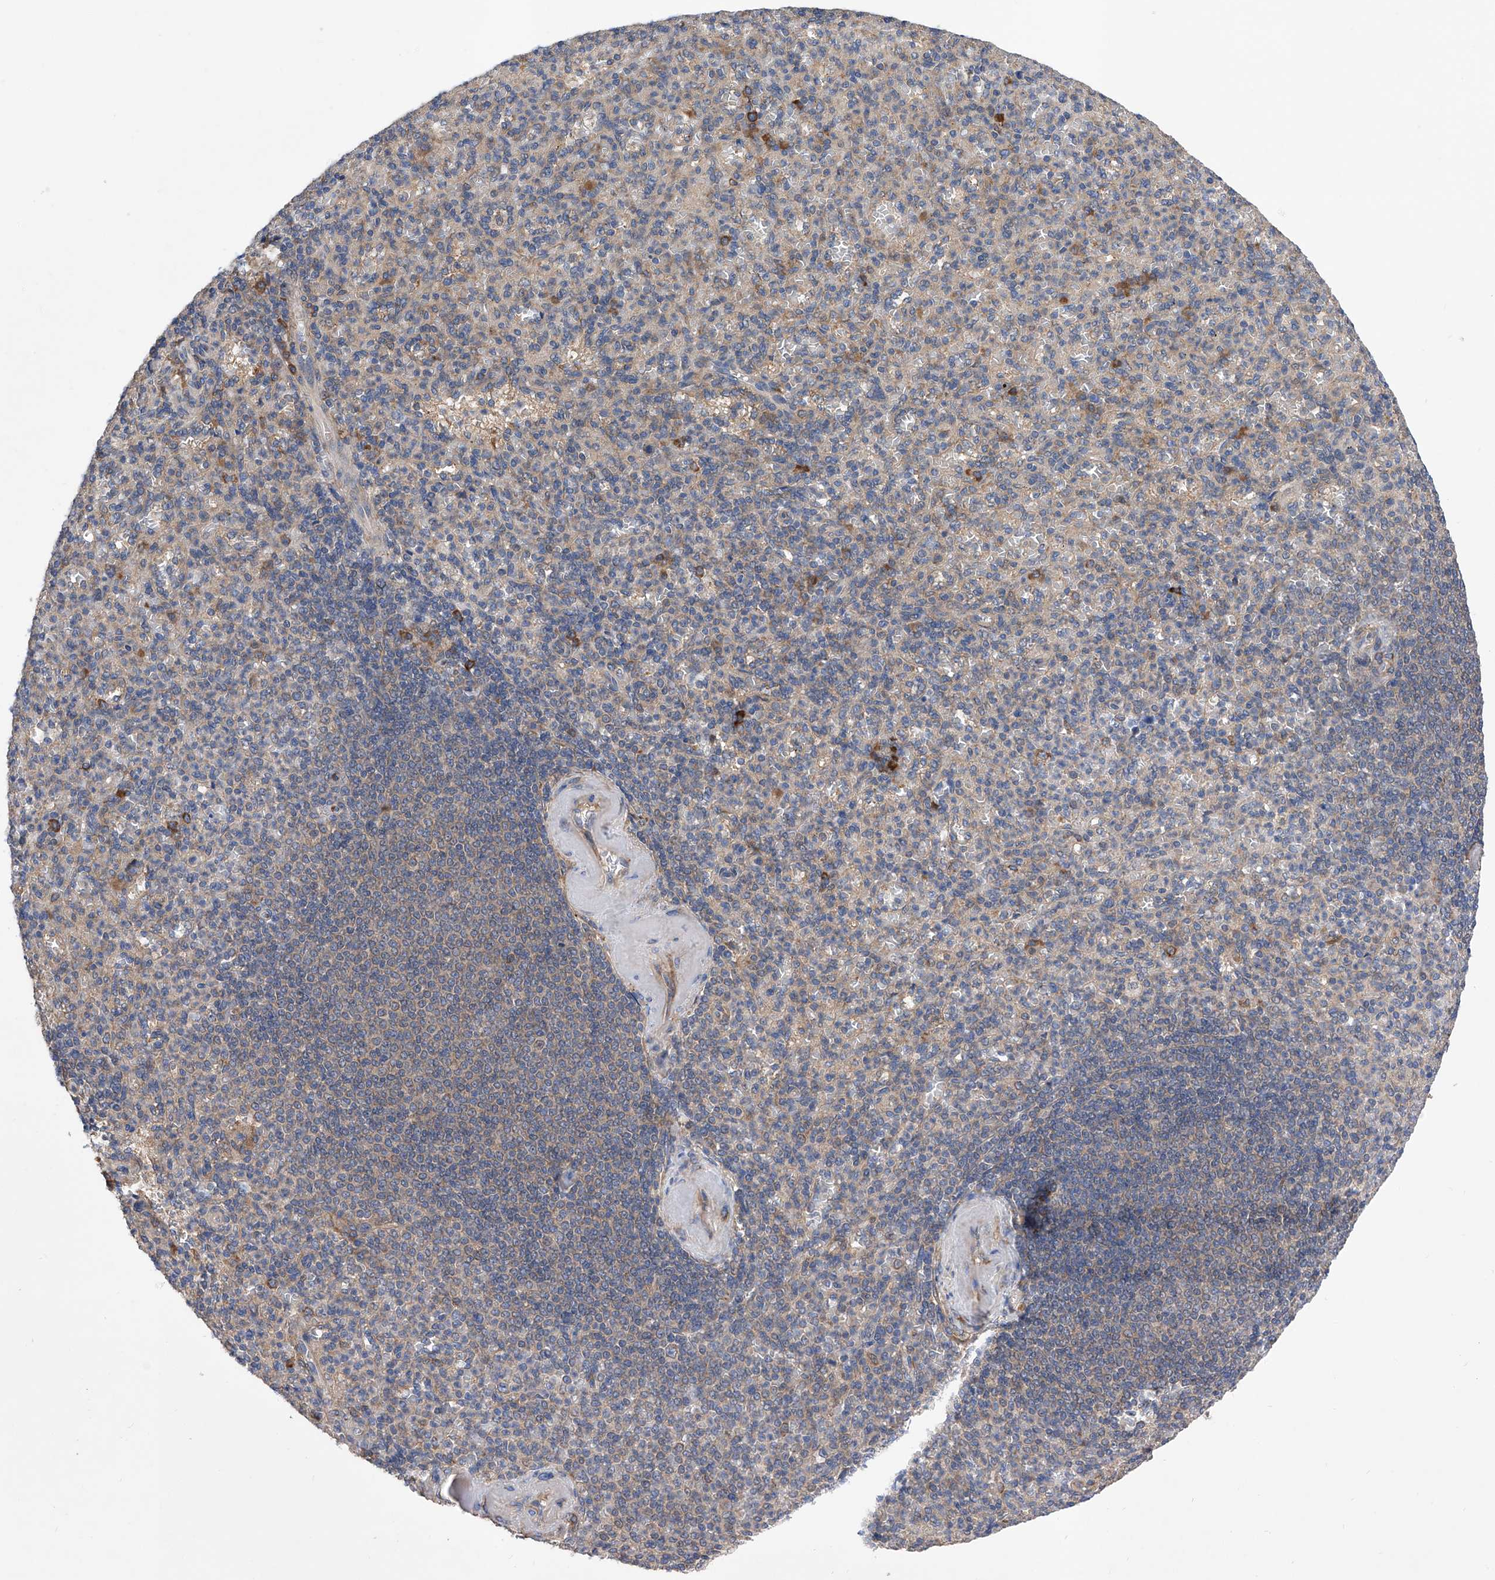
{"staining": {"intensity": "moderate", "quantity": "<25%", "location": "cytoplasmic/membranous"}, "tissue": "spleen", "cell_type": "Cells in red pulp", "image_type": "normal", "snomed": [{"axis": "morphology", "description": "Normal tissue, NOS"}, {"axis": "topography", "description": "Spleen"}], "caption": "A micrograph of spleen stained for a protein shows moderate cytoplasmic/membranous brown staining in cells in red pulp. The protein of interest is shown in brown color, while the nuclei are stained blue.", "gene": "INPP5B", "patient": {"sex": "female", "age": 74}}